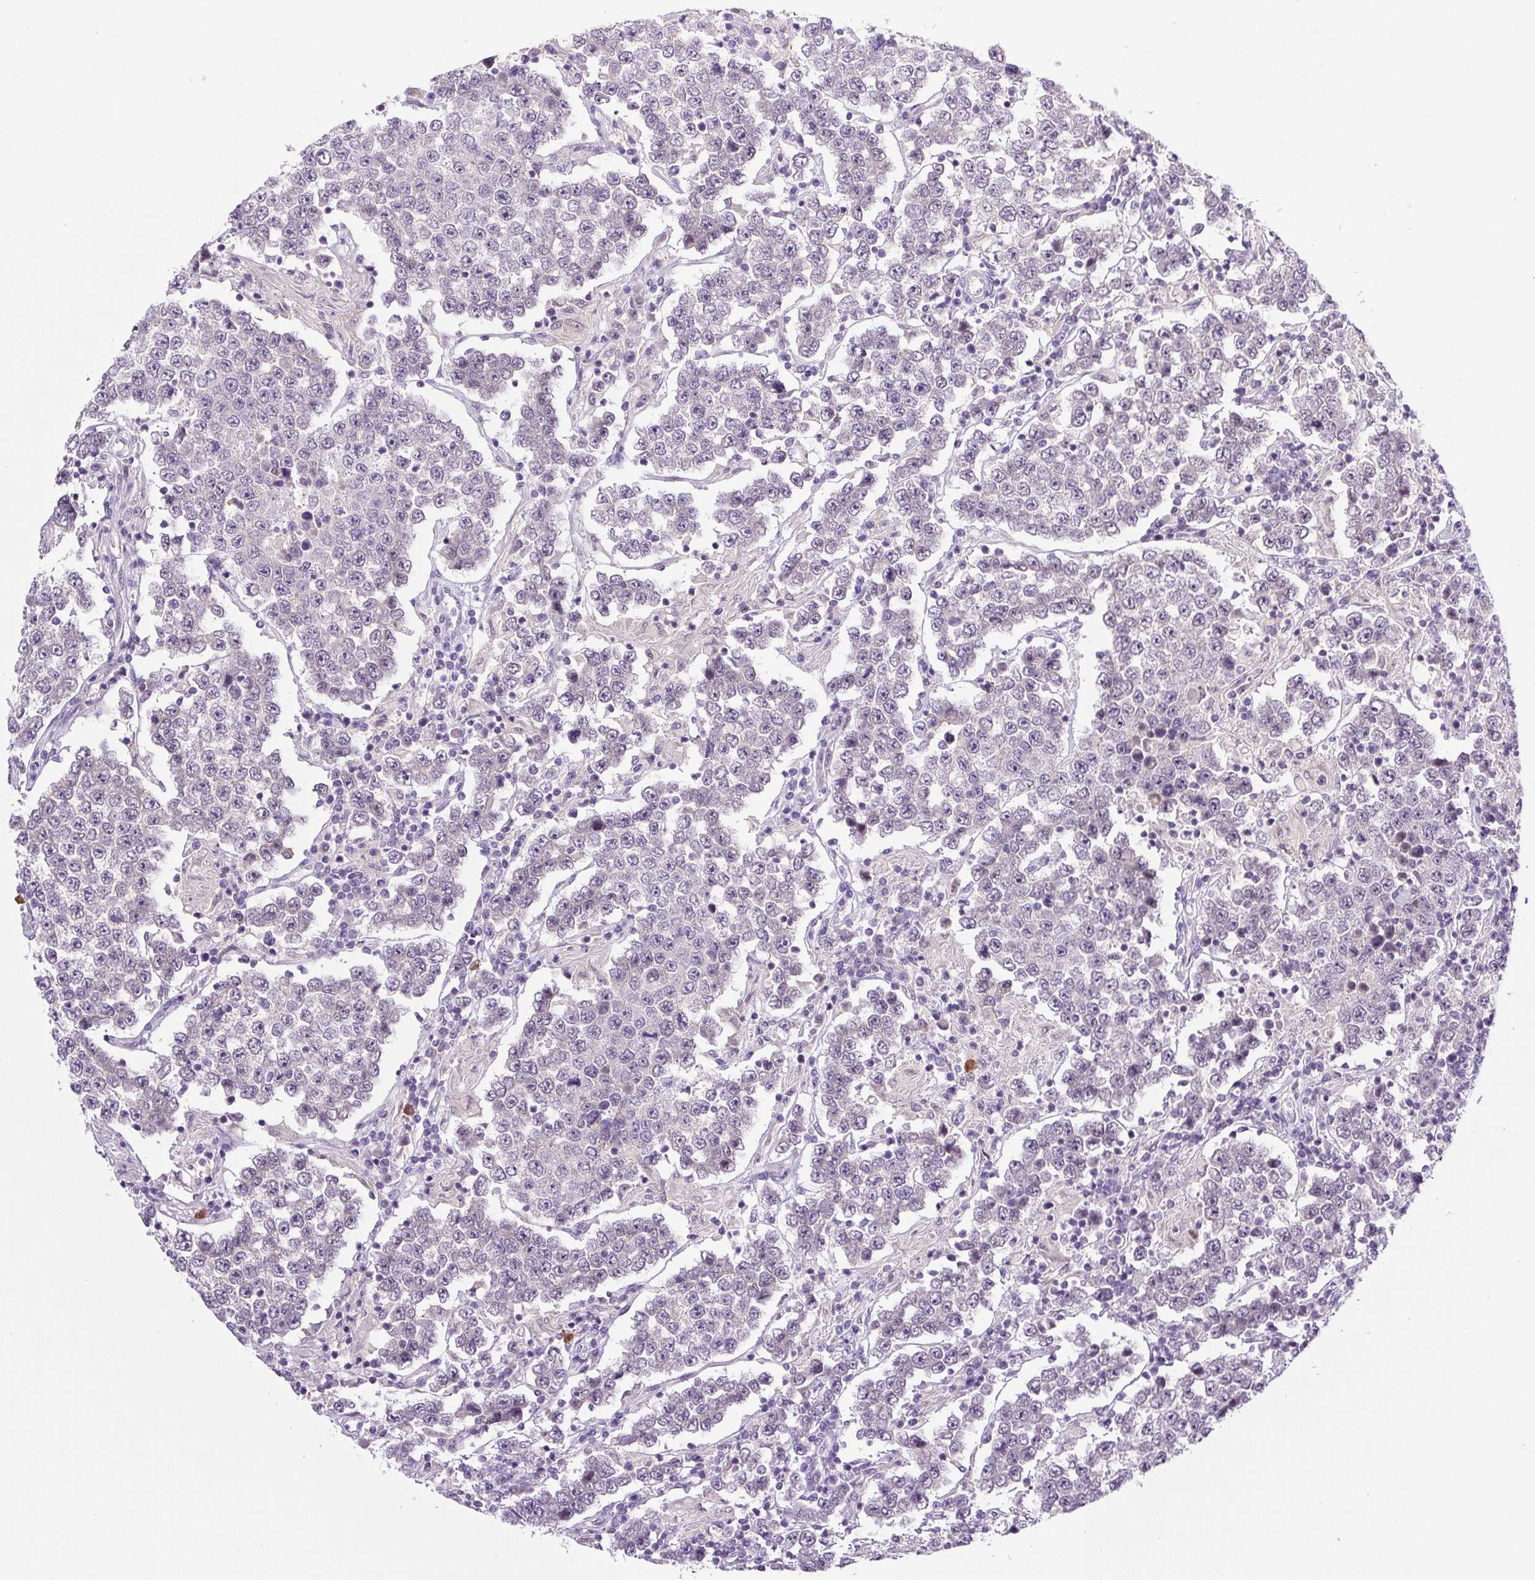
{"staining": {"intensity": "negative", "quantity": "none", "location": "none"}, "tissue": "testis cancer", "cell_type": "Tumor cells", "image_type": "cancer", "snomed": [{"axis": "morphology", "description": "Normal tissue, NOS"}, {"axis": "morphology", "description": "Urothelial carcinoma, High grade"}, {"axis": "morphology", "description": "Seminoma, NOS"}, {"axis": "morphology", "description": "Carcinoma, Embryonal, NOS"}, {"axis": "topography", "description": "Urinary bladder"}, {"axis": "topography", "description": "Testis"}], "caption": "The photomicrograph displays no staining of tumor cells in urothelial carcinoma (high-grade) (testis). Nuclei are stained in blue.", "gene": "PRKAA2", "patient": {"sex": "male", "age": 41}}